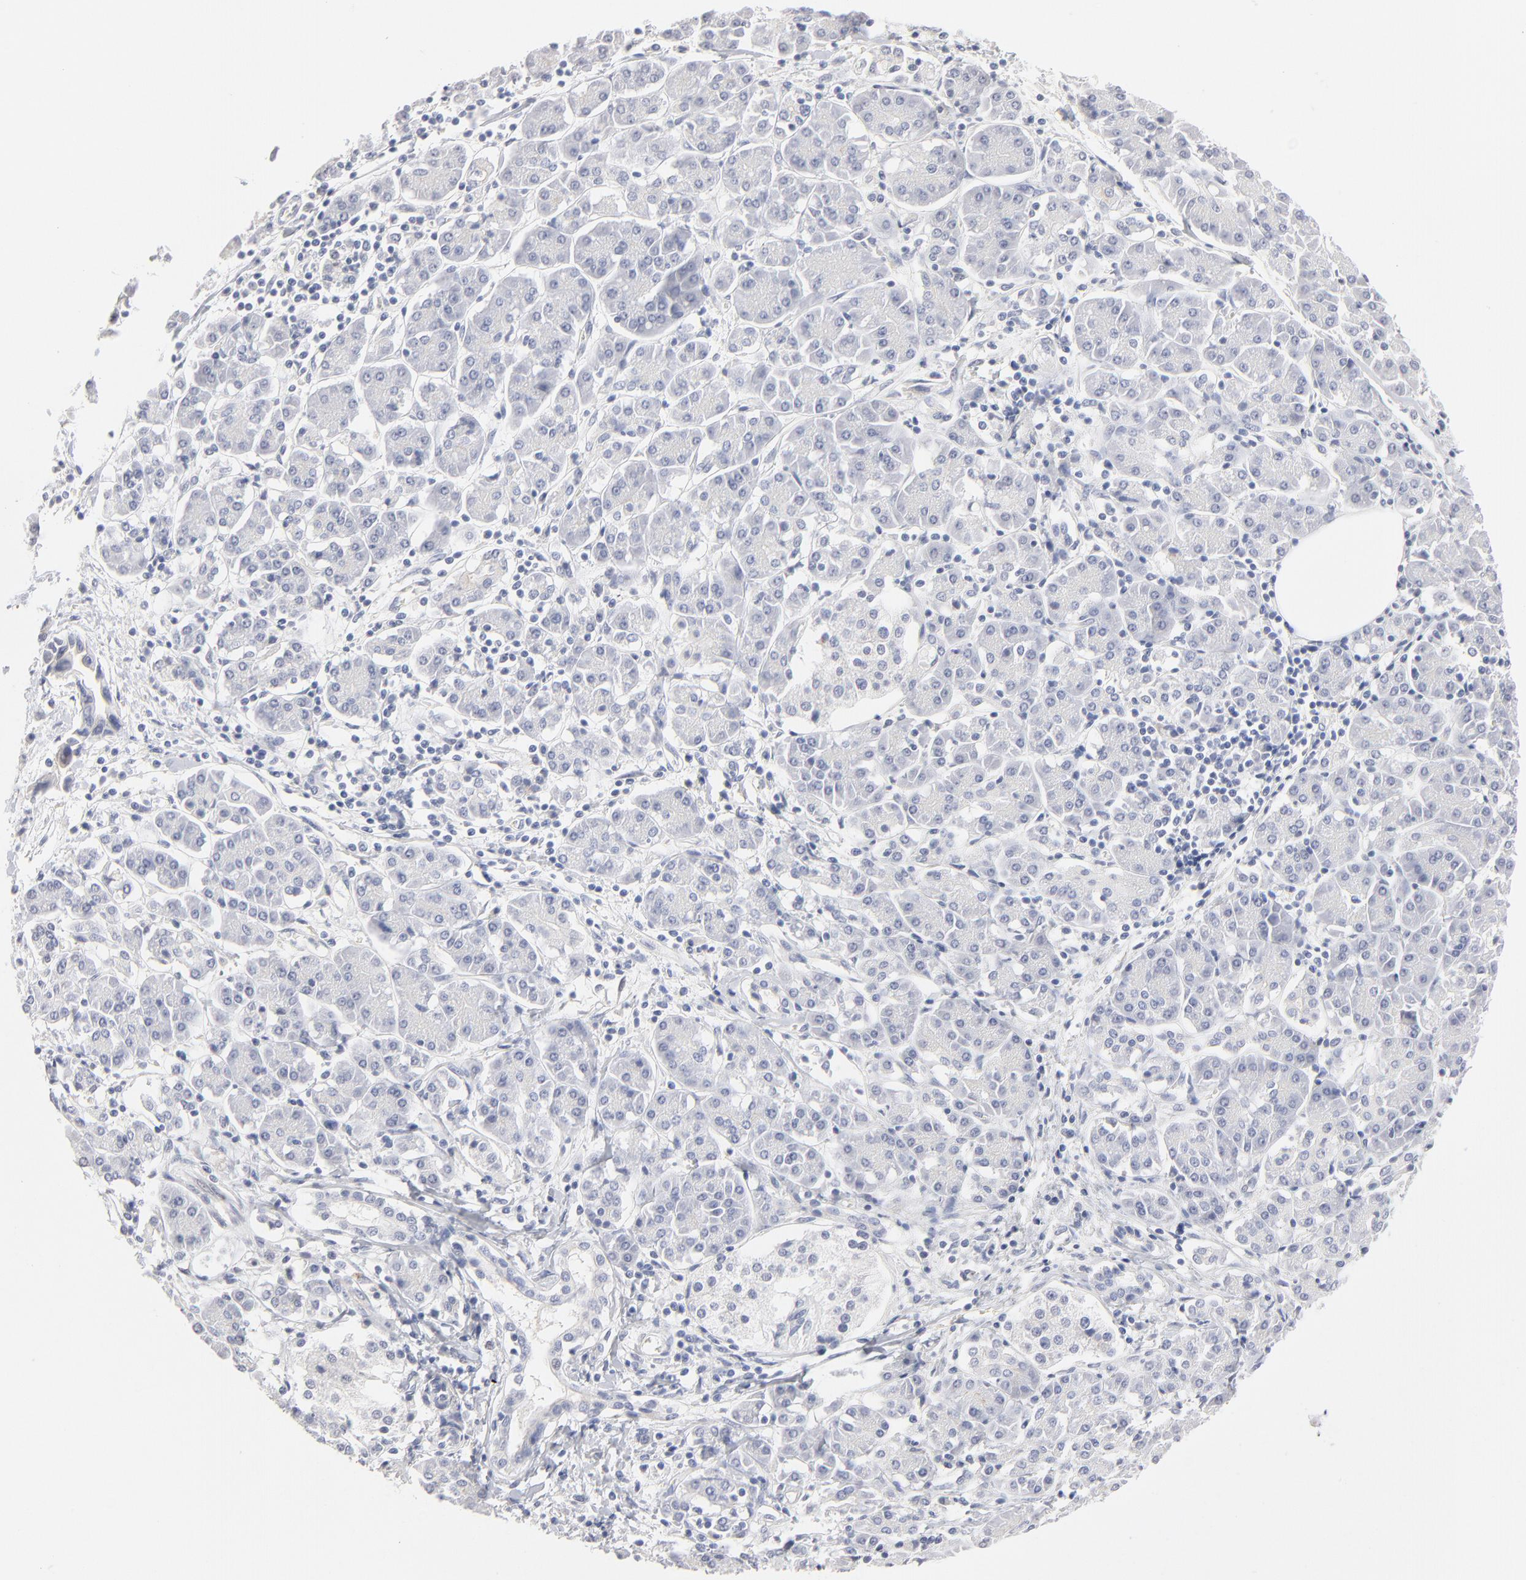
{"staining": {"intensity": "weak", "quantity": "<25%", "location": "cytoplasmic/membranous"}, "tissue": "pancreatic cancer", "cell_type": "Tumor cells", "image_type": "cancer", "snomed": [{"axis": "morphology", "description": "Adenocarcinoma, NOS"}, {"axis": "topography", "description": "Pancreas"}], "caption": "Immunohistochemistry photomicrograph of neoplastic tissue: pancreatic cancer (adenocarcinoma) stained with DAB (3,3'-diaminobenzidine) reveals no significant protein positivity in tumor cells.", "gene": "RBM3", "patient": {"sex": "female", "age": 57}}